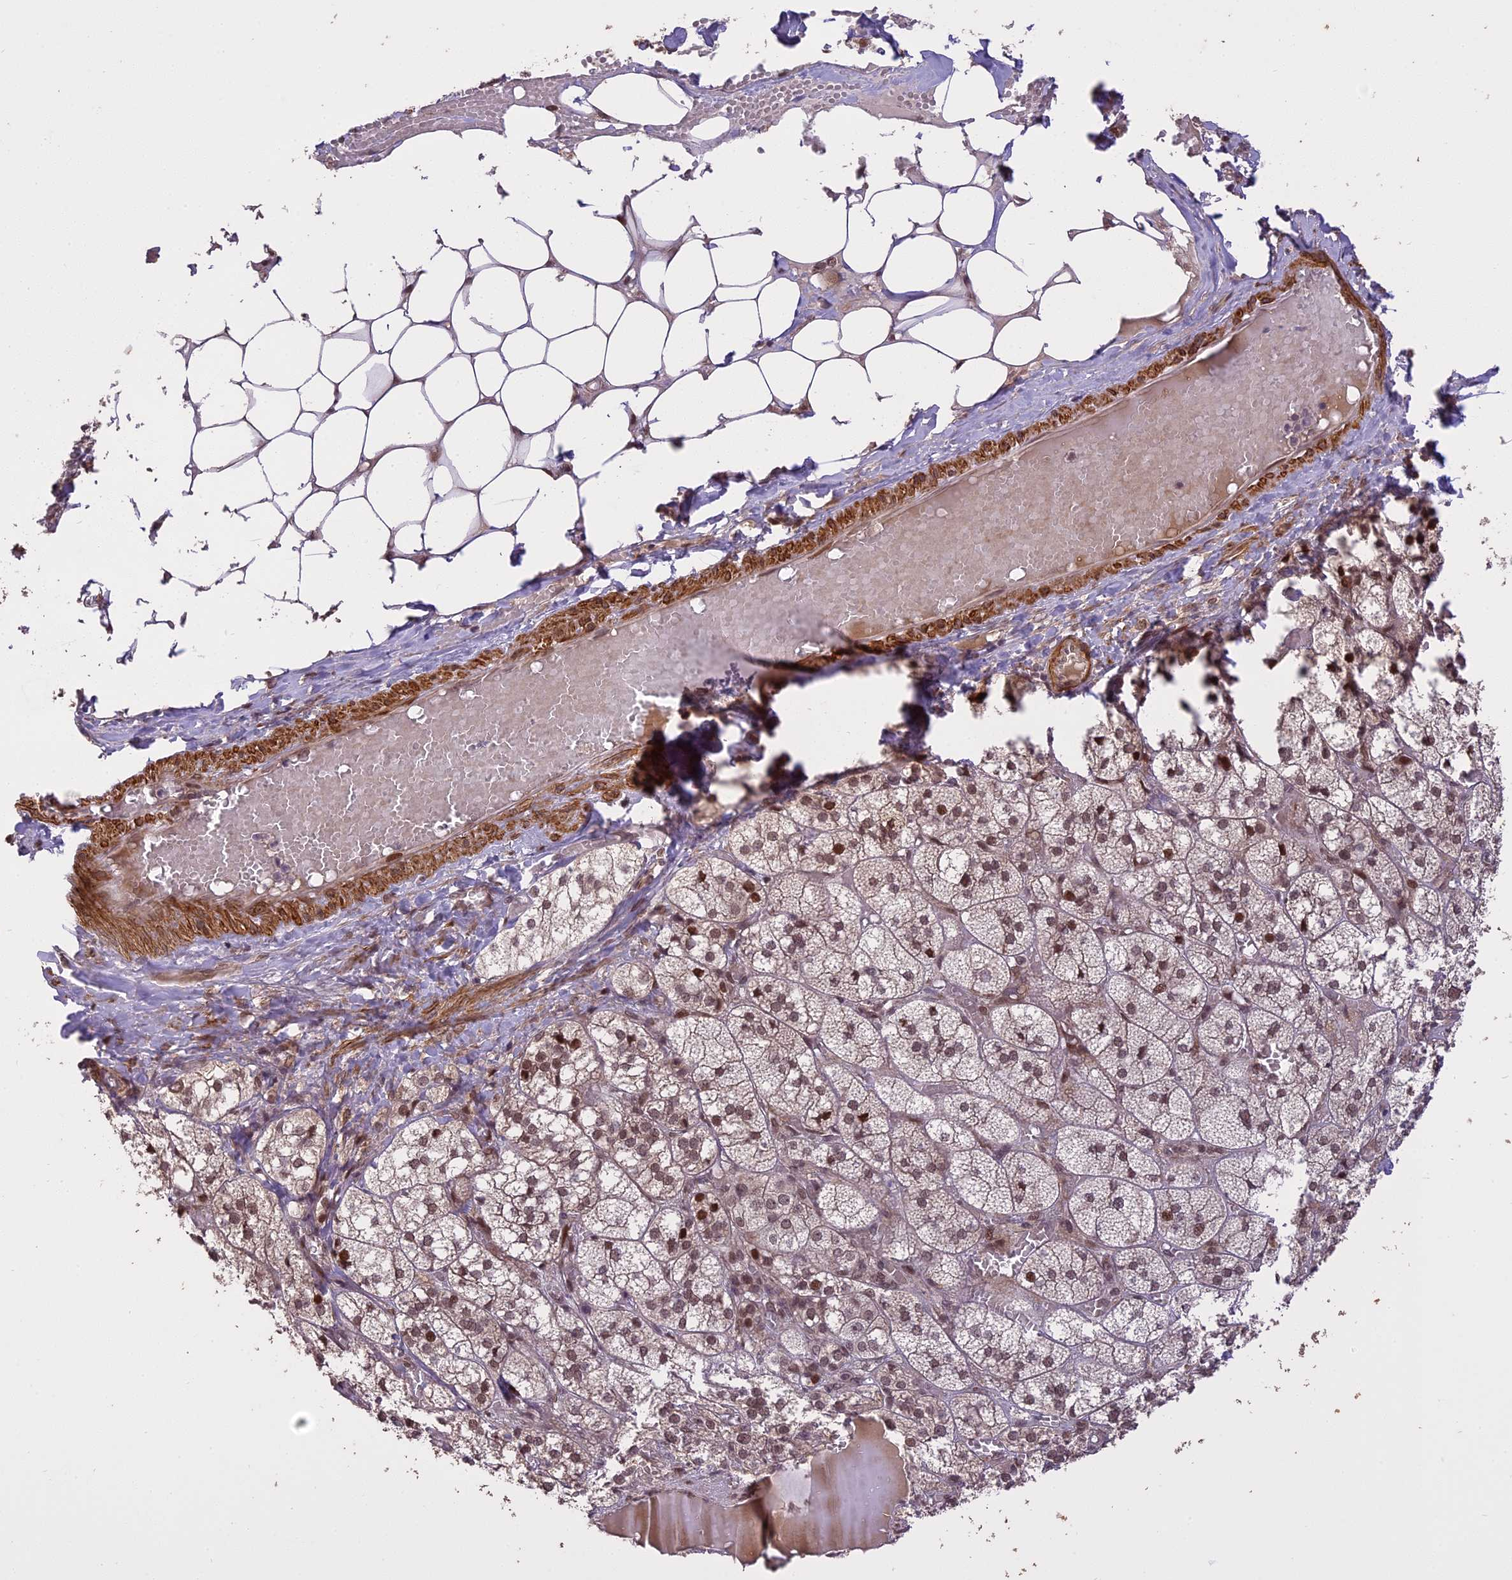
{"staining": {"intensity": "strong", "quantity": "25%-75%", "location": "cytoplasmic/membranous,nuclear"}, "tissue": "adrenal gland", "cell_type": "Glandular cells", "image_type": "normal", "snomed": [{"axis": "morphology", "description": "Normal tissue, NOS"}, {"axis": "topography", "description": "Adrenal gland"}], "caption": "IHC (DAB) staining of benign human adrenal gland displays strong cytoplasmic/membranous,nuclear protein staining in approximately 25%-75% of glandular cells.", "gene": "PRELID2", "patient": {"sex": "female", "age": 61}}